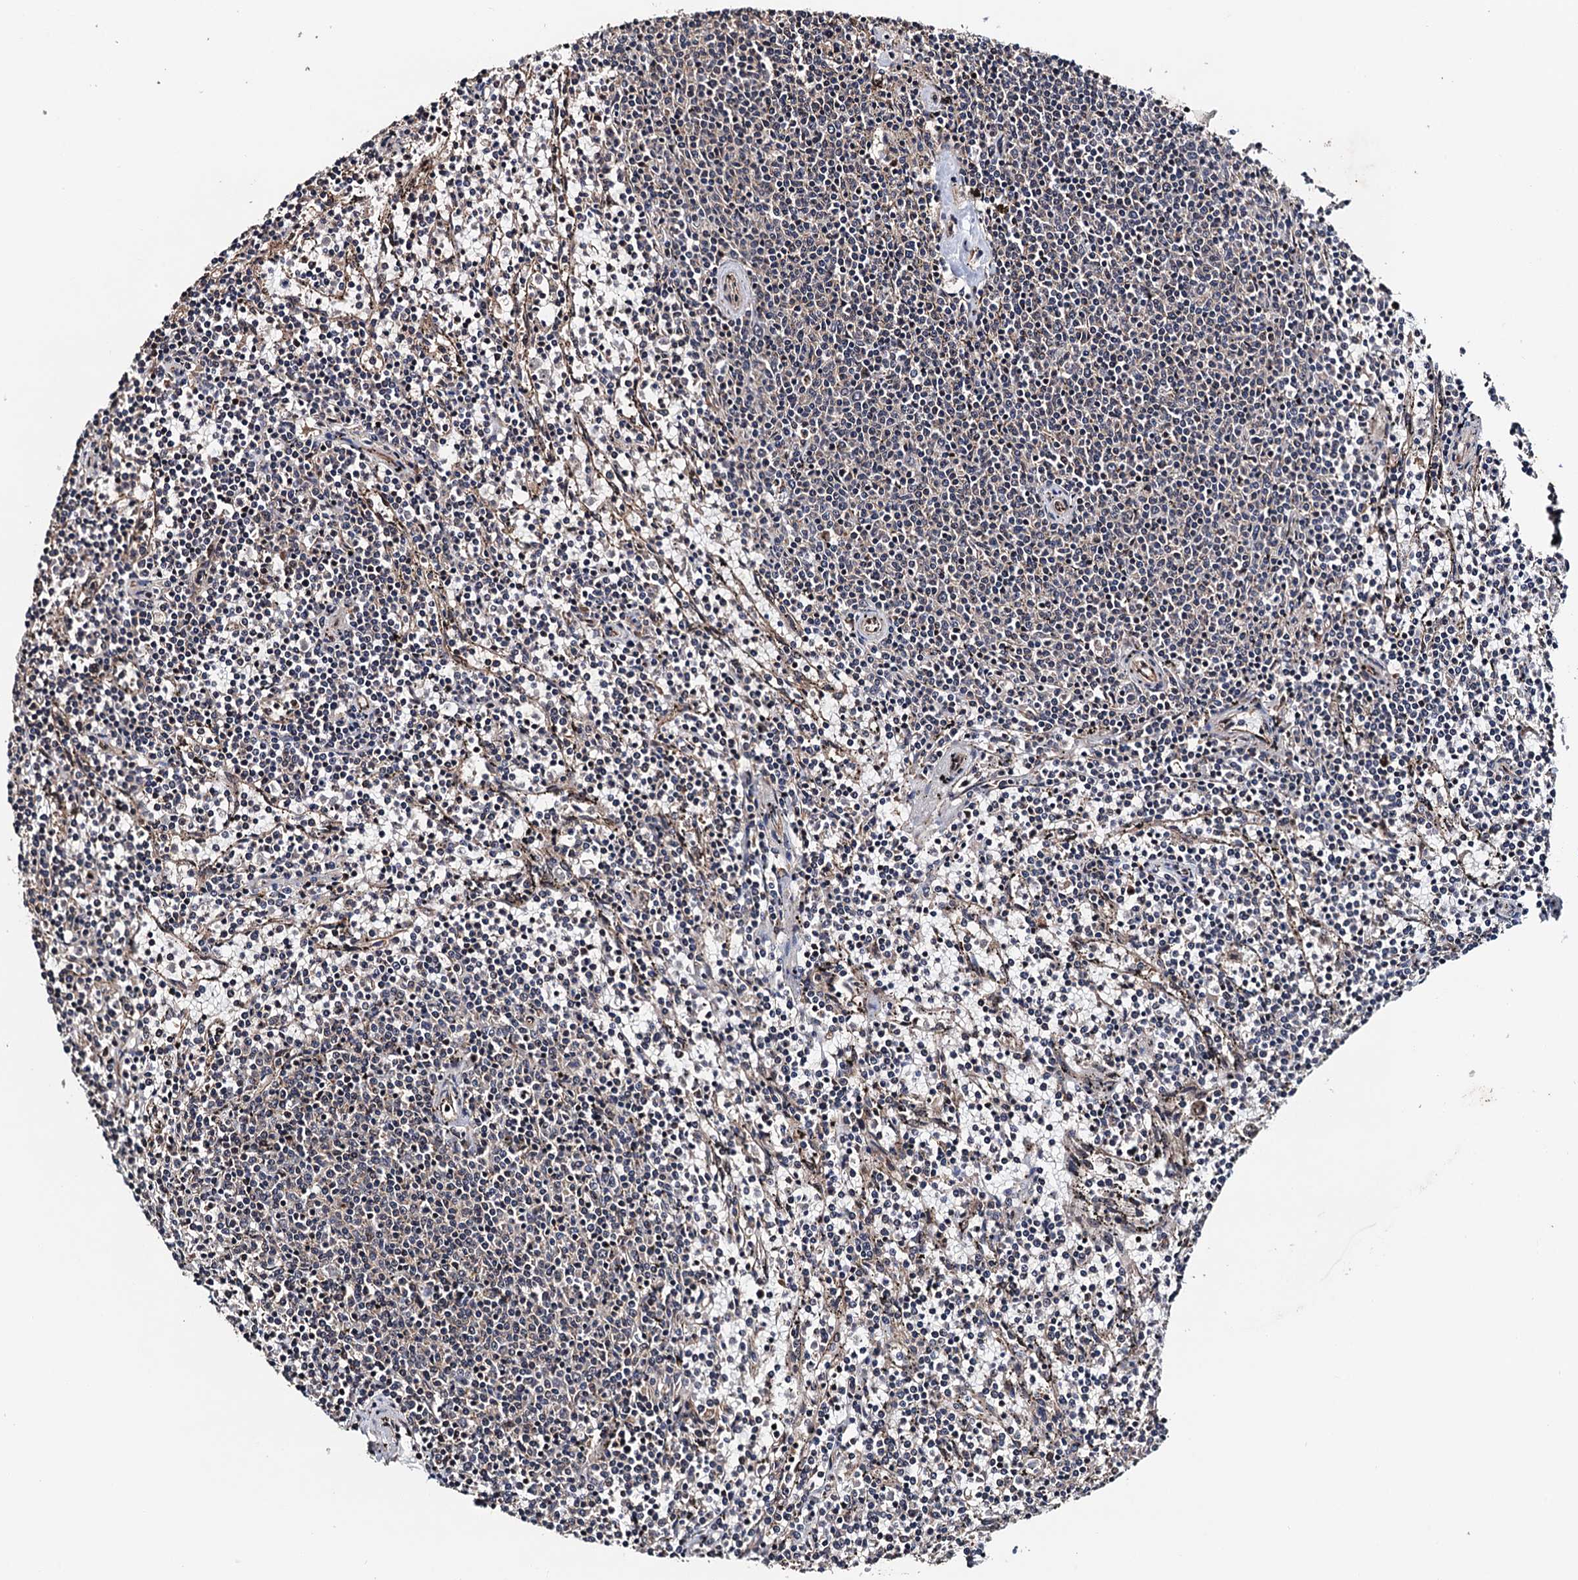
{"staining": {"intensity": "weak", "quantity": "<25%", "location": "cytoplasmic/membranous"}, "tissue": "lymphoma", "cell_type": "Tumor cells", "image_type": "cancer", "snomed": [{"axis": "morphology", "description": "Malignant lymphoma, non-Hodgkin's type, Low grade"}, {"axis": "topography", "description": "Spleen"}], "caption": "Immunohistochemistry (IHC) photomicrograph of neoplastic tissue: human low-grade malignant lymphoma, non-Hodgkin's type stained with DAB demonstrates no significant protein positivity in tumor cells. (Stains: DAB immunohistochemistry with hematoxylin counter stain, Microscopy: brightfield microscopy at high magnification).", "gene": "NAA16", "patient": {"sex": "female", "age": 50}}